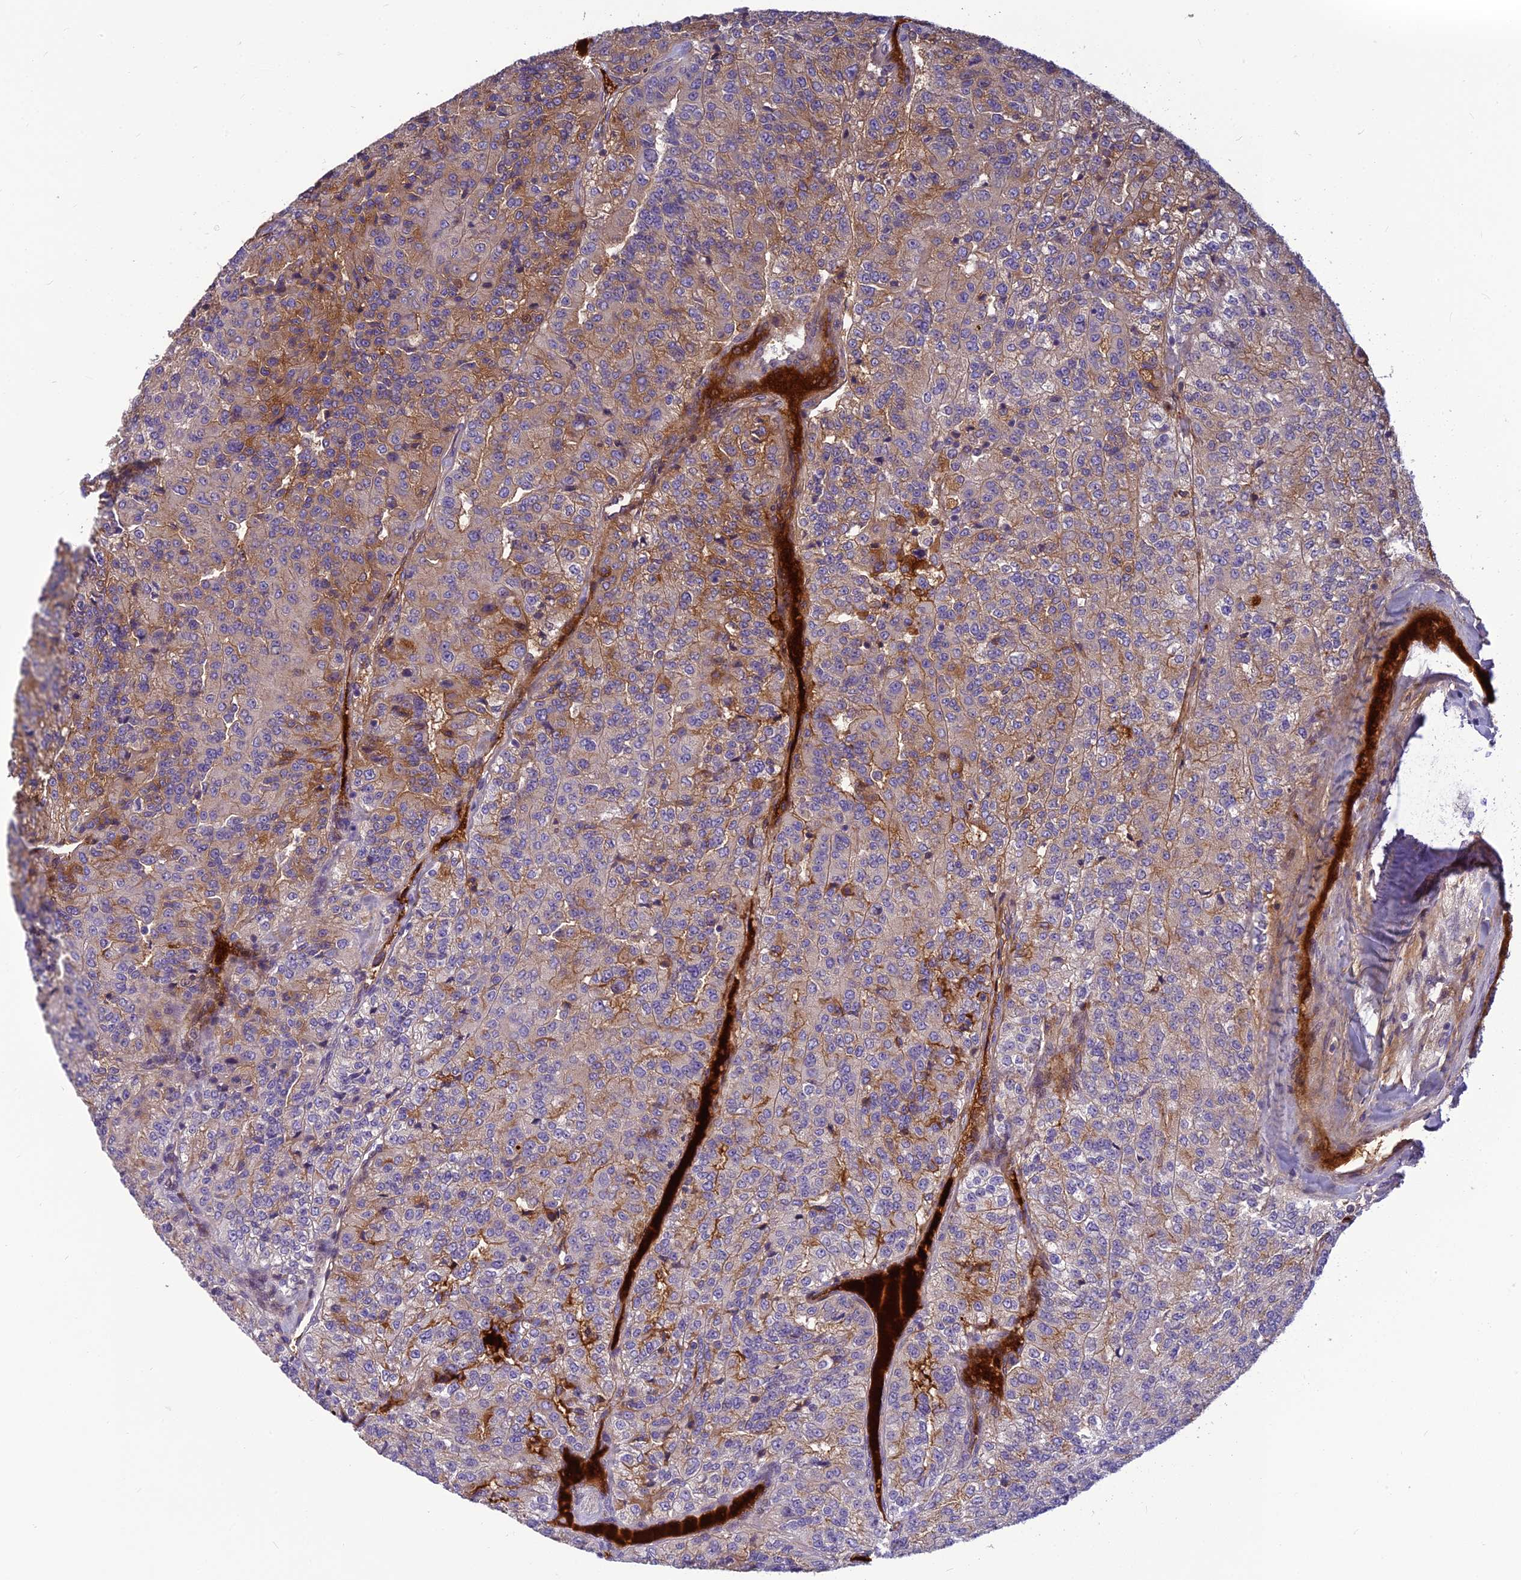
{"staining": {"intensity": "moderate", "quantity": "25%-75%", "location": "cytoplasmic/membranous"}, "tissue": "renal cancer", "cell_type": "Tumor cells", "image_type": "cancer", "snomed": [{"axis": "morphology", "description": "Adenocarcinoma, NOS"}, {"axis": "topography", "description": "Kidney"}], "caption": "Renal cancer (adenocarcinoma) stained with DAB (3,3'-diaminobenzidine) immunohistochemistry (IHC) exhibits medium levels of moderate cytoplasmic/membranous positivity in about 25%-75% of tumor cells. The protein of interest is shown in brown color, while the nuclei are stained blue.", "gene": "CLEC11A", "patient": {"sex": "female", "age": 63}}